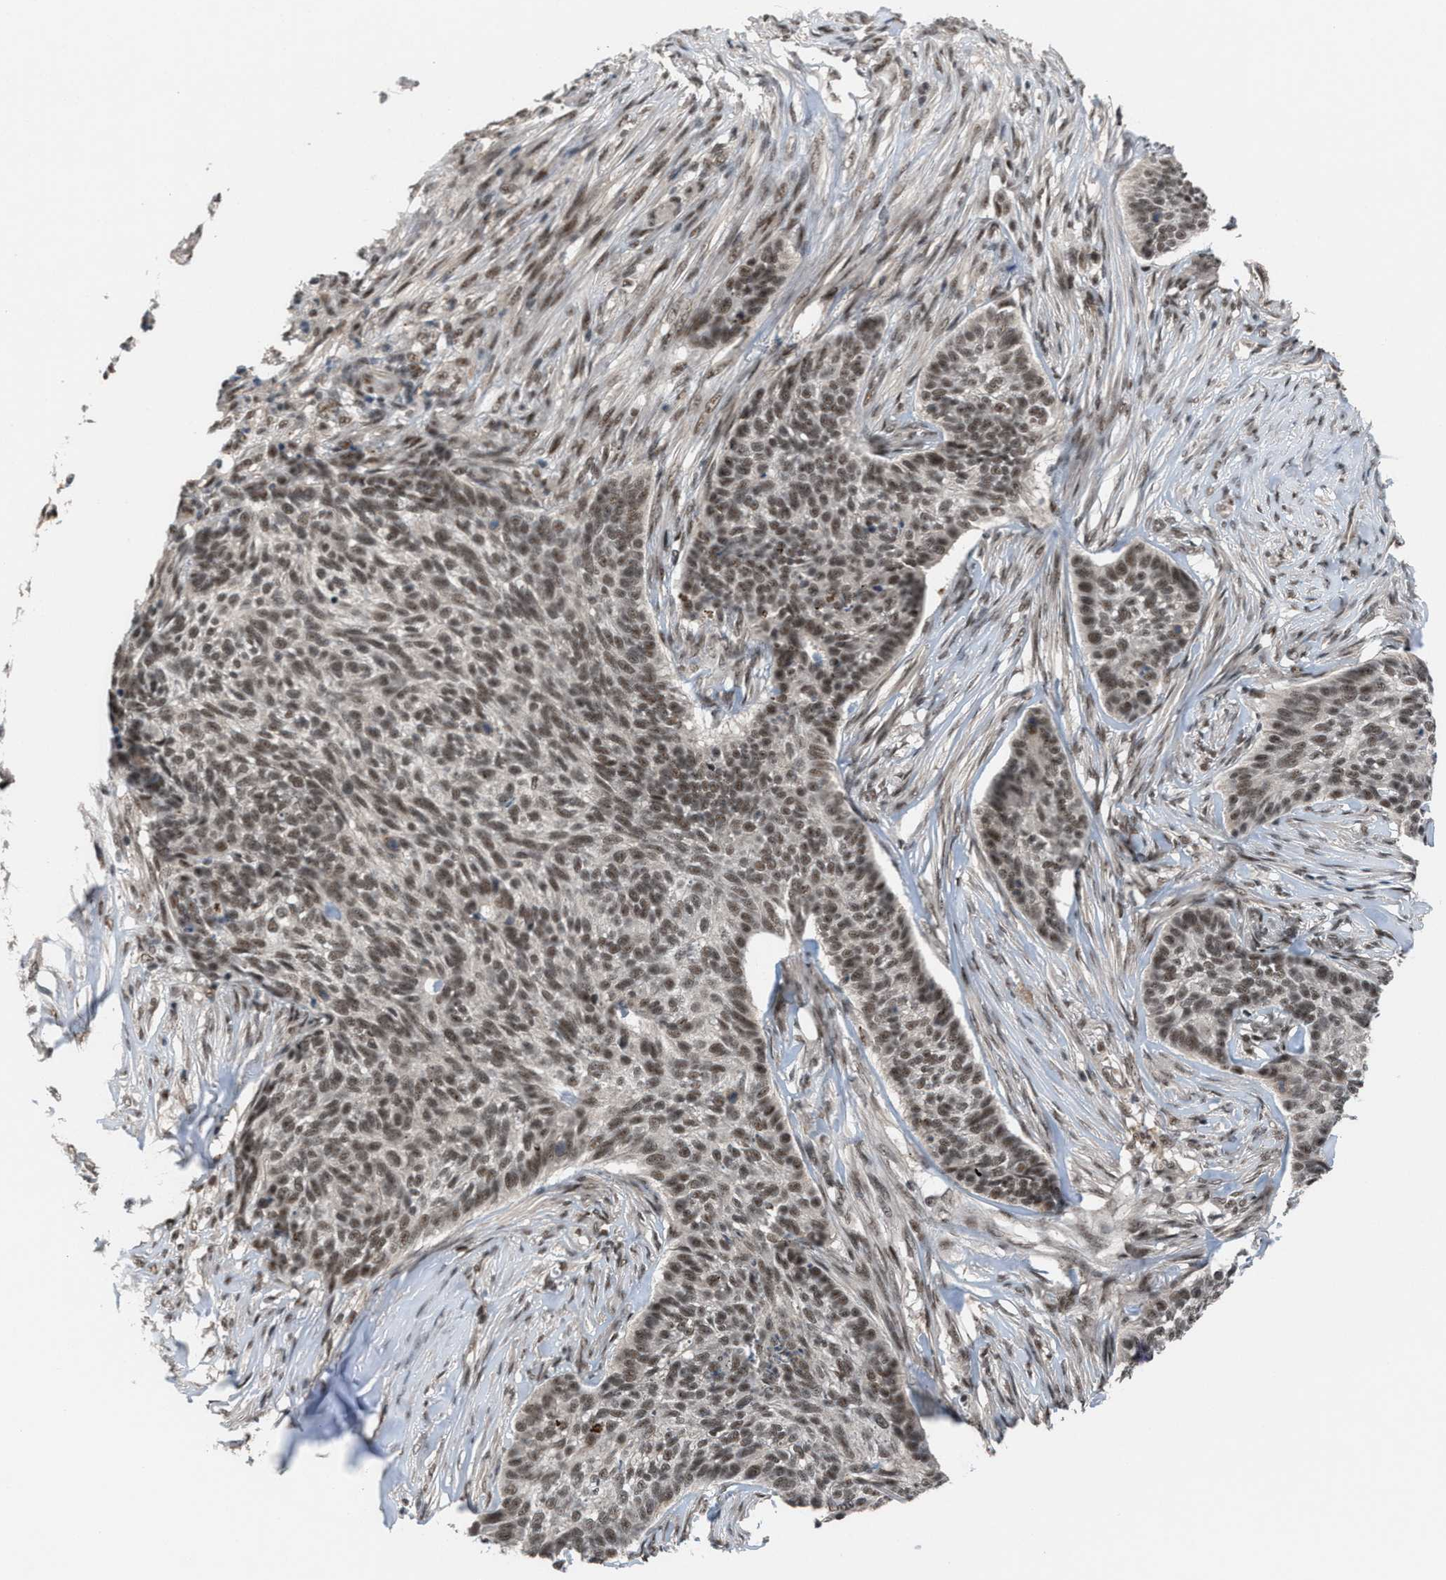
{"staining": {"intensity": "moderate", "quantity": ">75%", "location": "nuclear"}, "tissue": "skin cancer", "cell_type": "Tumor cells", "image_type": "cancer", "snomed": [{"axis": "morphology", "description": "Basal cell carcinoma"}, {"axis": "topography", "description": "Skin"}], "caption": "A medium amount of moderate nuclear expression is appreciated in approximately >75% of tumor cells in skin cancer (basal cell carcinoma) tissue.", "gene": "PRPF4", "patient": {"sex": "male", "age": 85}}